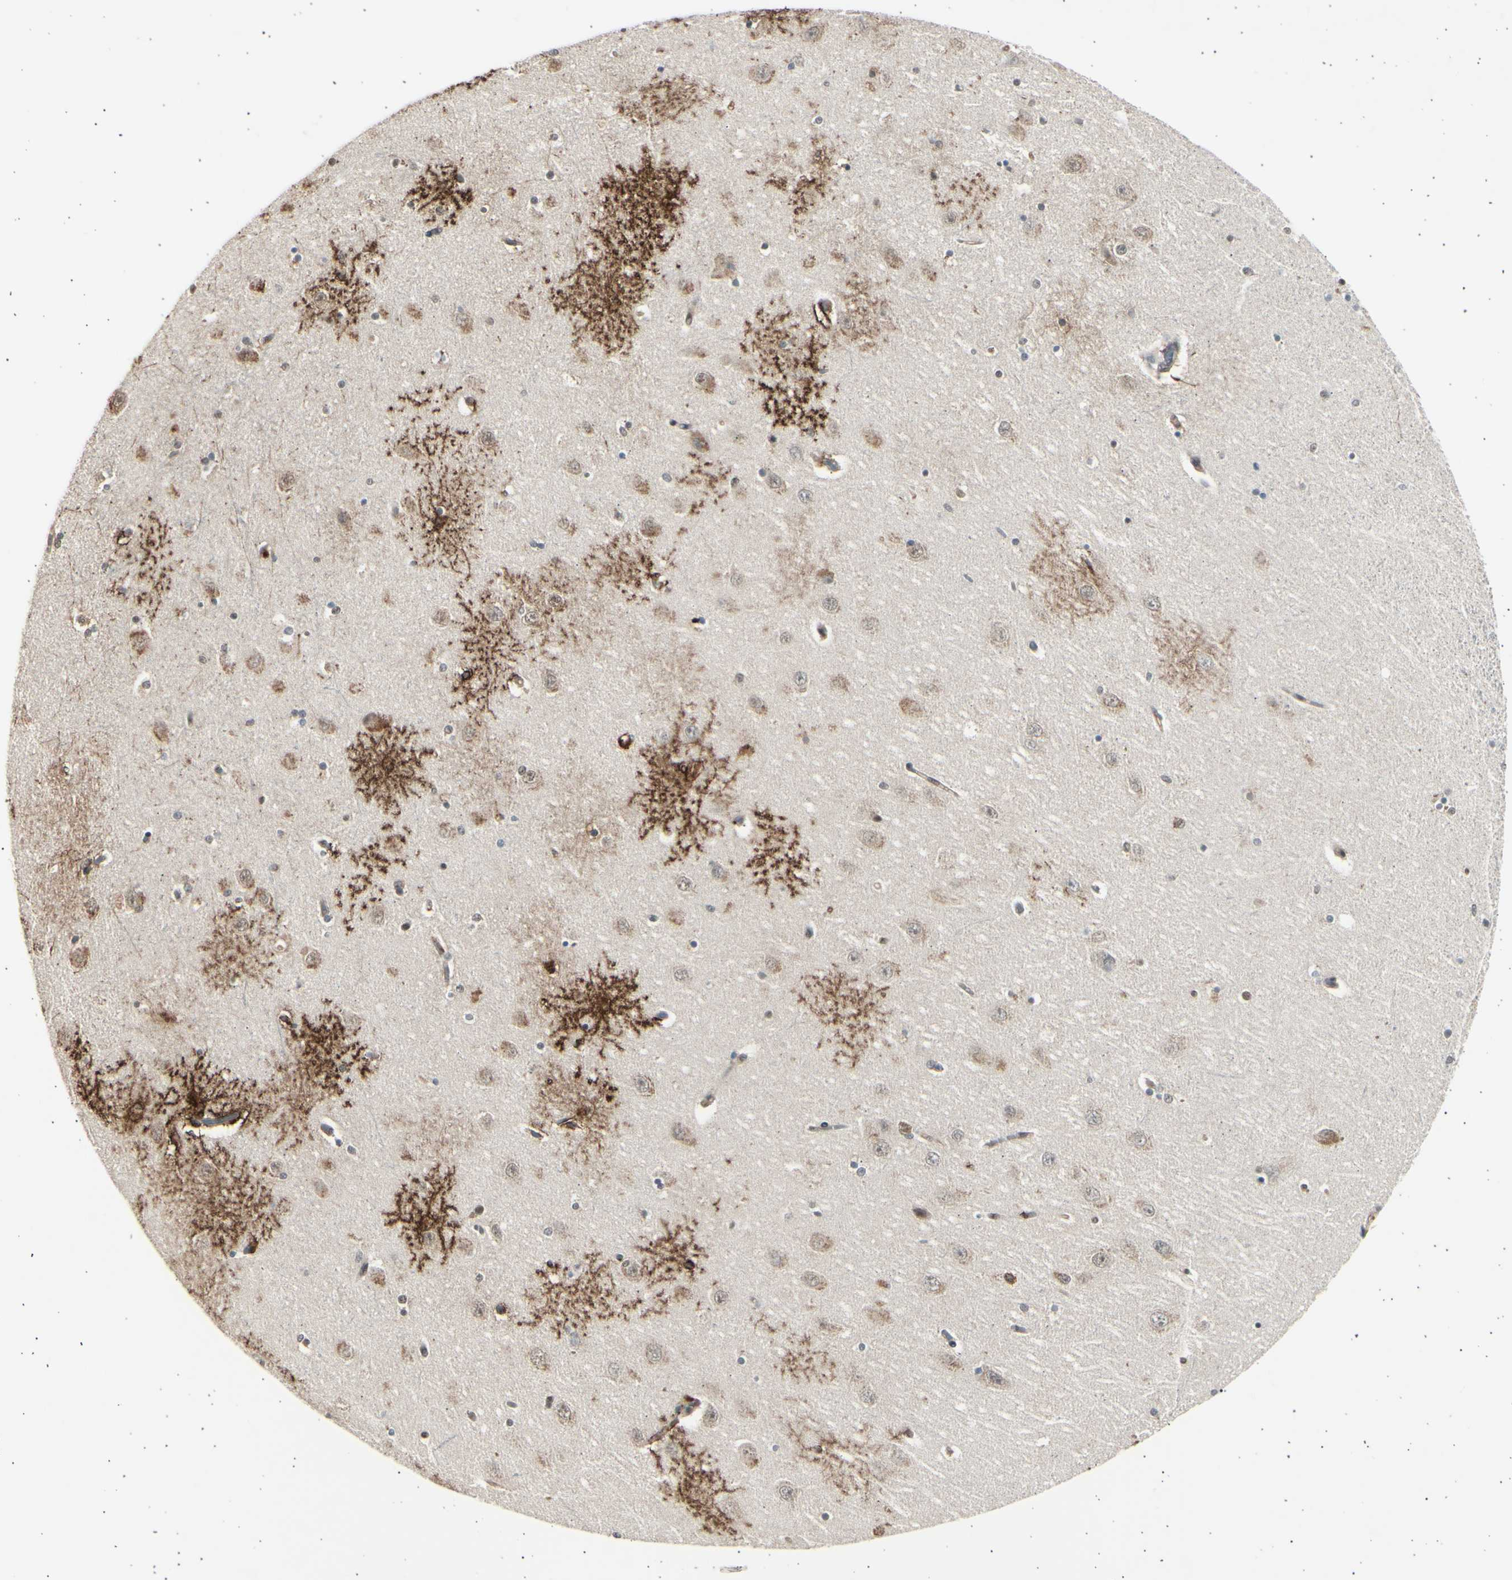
{"staining": {"intensity": "weak", "quantity": "25%-75%", "location": "cytoplasmic/membranous"}, "tissue": "hippocampus", "cell_type": "Glial cells", "image_type": "normal", "snomed": [{"axis": "morphology", "description": "Normal tissue, NOS"}, {"axis": "topography", "description": "Hippocampus"}], "caption": "Brown immunohistochemical staining in unremarkable hippocampus demonstrates weak cytoplasmic/membranous staining in approximately 25%-75% of glial cells.", "gene": "PSMD5", "patient": {"sex": "female", "age": 54}}